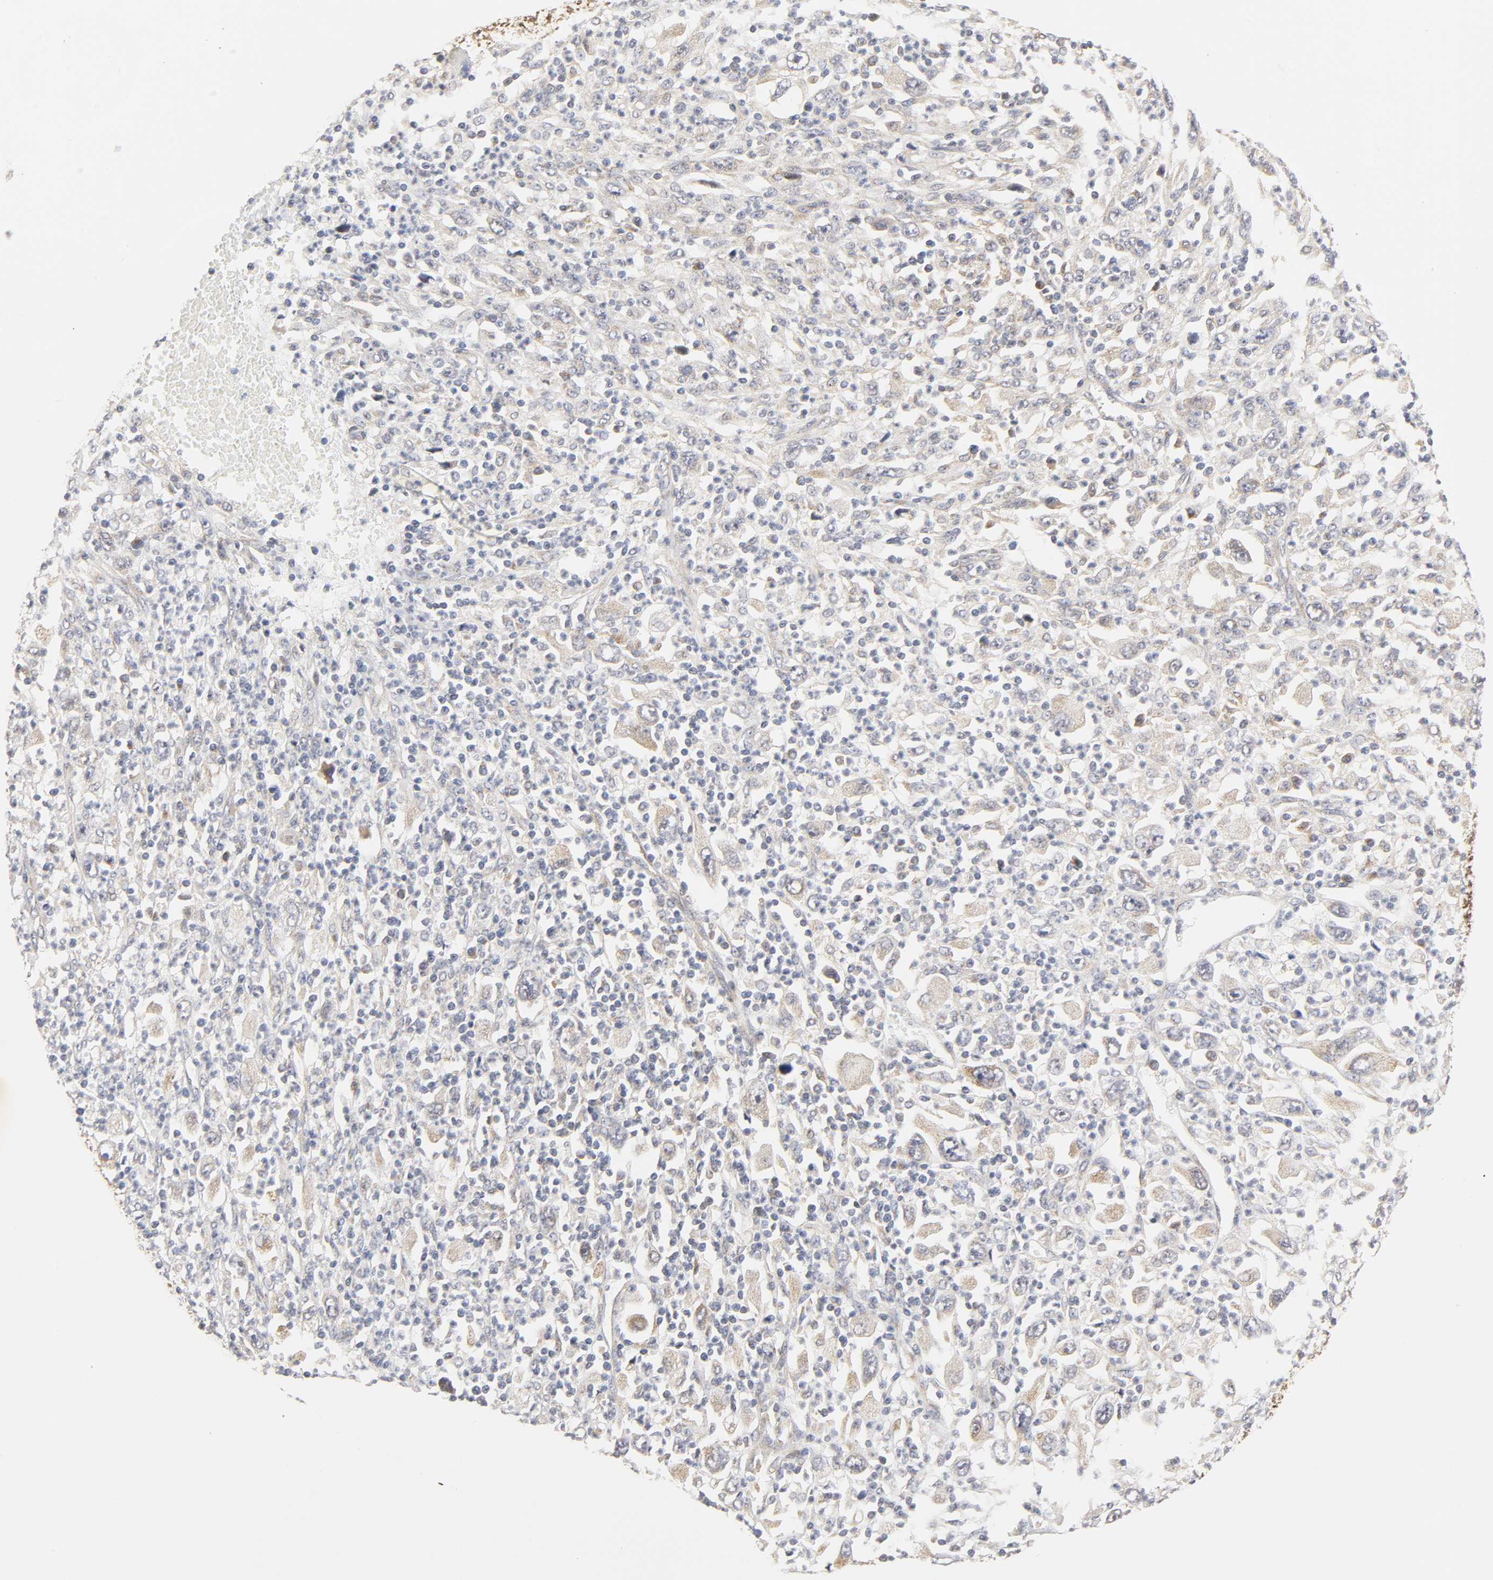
{"staining": {"intensity": "weak", "quantity": ">75%", "location": "cytoplasmic/membranous"}, "tissue": "melanoma", "cell_type": "Tumor cells", "image_type": "cancer", "snomed": [{"axis": "morphology", "description": "Malignant melanoma, Metastatic site"}, {"axis": "topography", "description": "Skin"}], "caption": "This micrograph reveals malignant melanoma (metastatic site) stained with immunohistochemistry (IHC) to label a protein in brown. The cytoplasmic/membranous of tumor cells show weak positivity for the protein. Nuclei are counter-stained blue.", "gene": "BAX", "patient": {"sex": "female", "age": 56}}